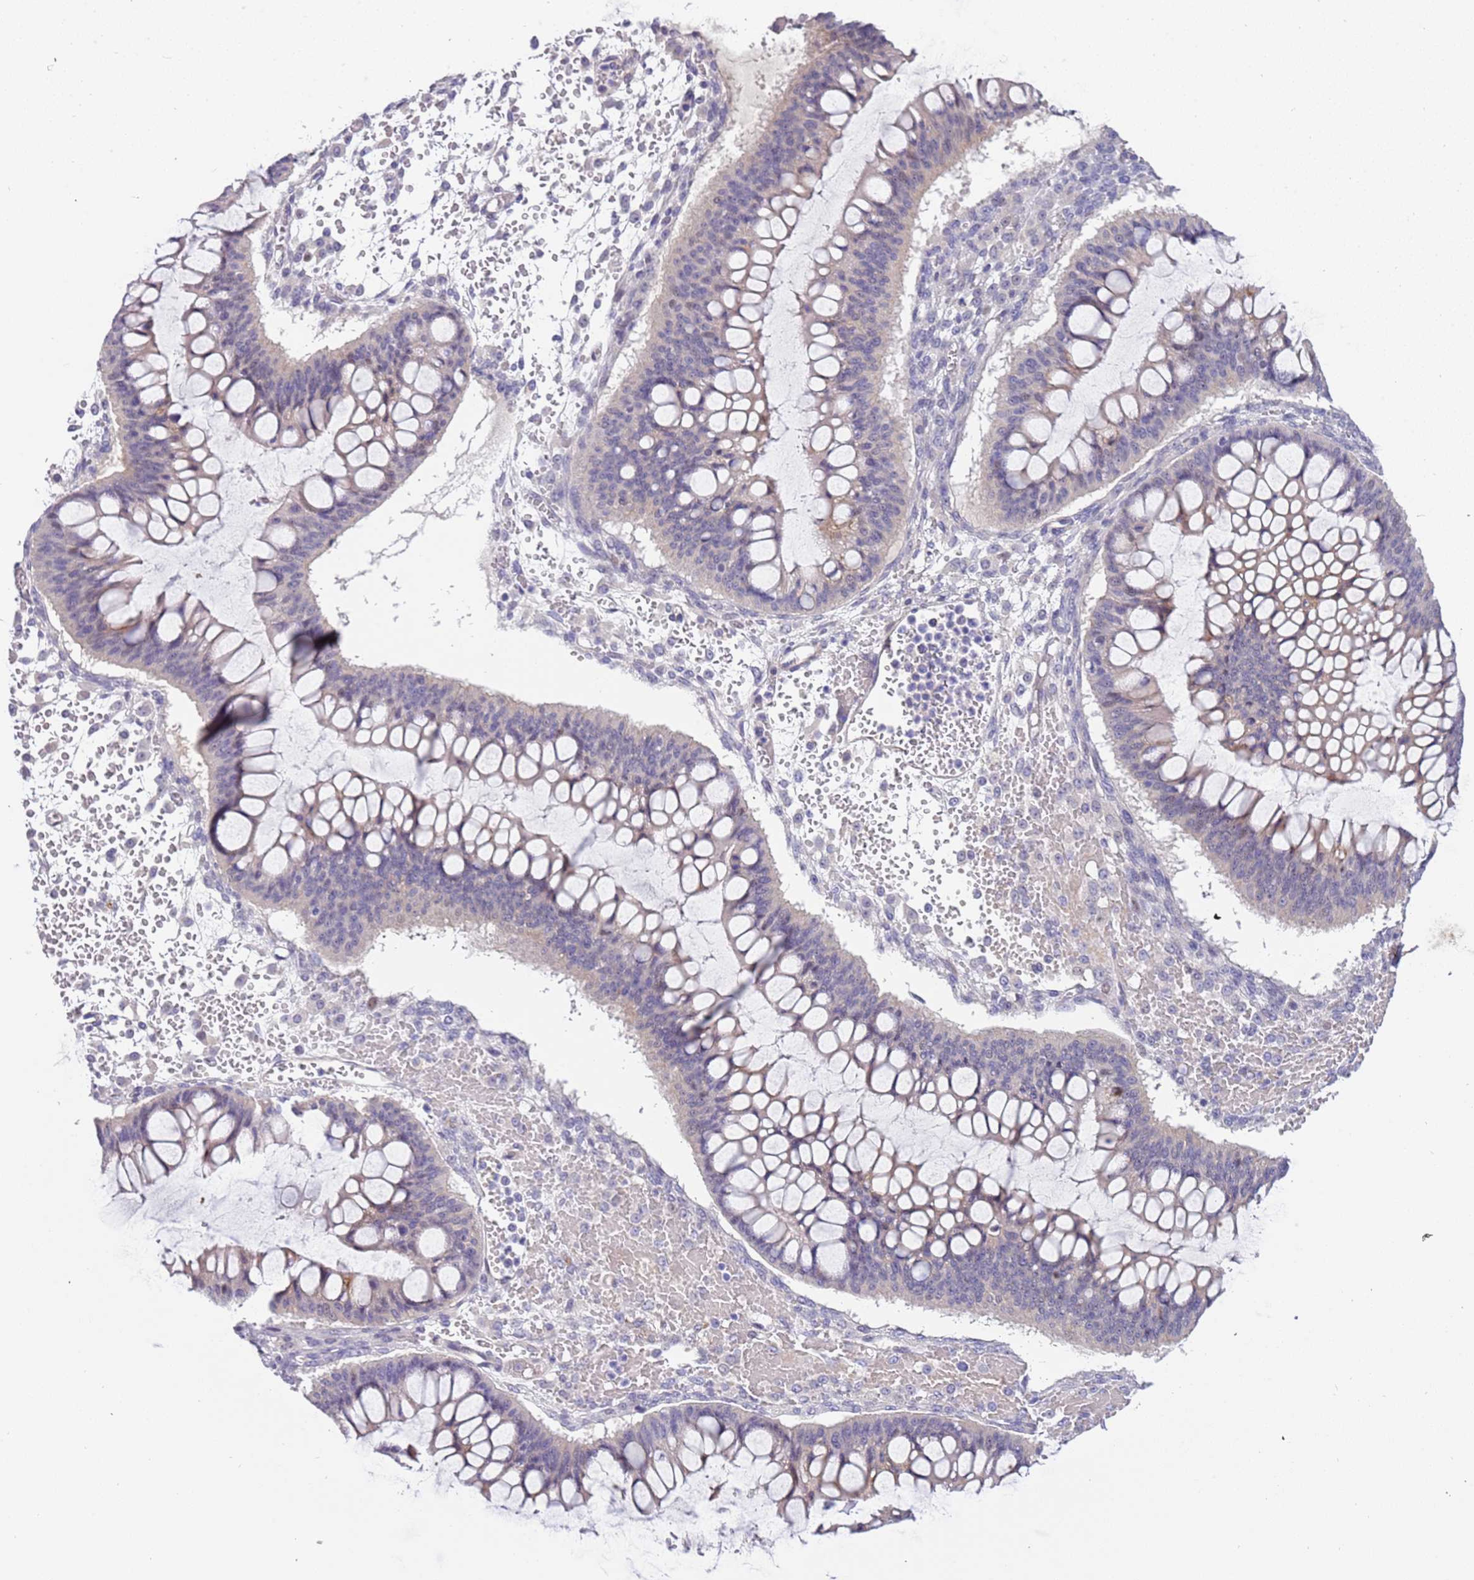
{"staining": {"intensity": "negative", "quantity": "none", "location": "none"}, "tissue": "ovarian cancer", "cell_type": "Tumor cells", "image_type": "cancer", "snomed": [{"axis": "morphology", "description": "Cystadenocarcinoma, mucinous, NOS"}, {"axis": "topography", "description": "Ovary"}], "caption": "Tumor cells are negative for protein expression in human ovarian cancer.", "gene": "PLEKHH1", "patient": {"sex": "female", "age": 73}}